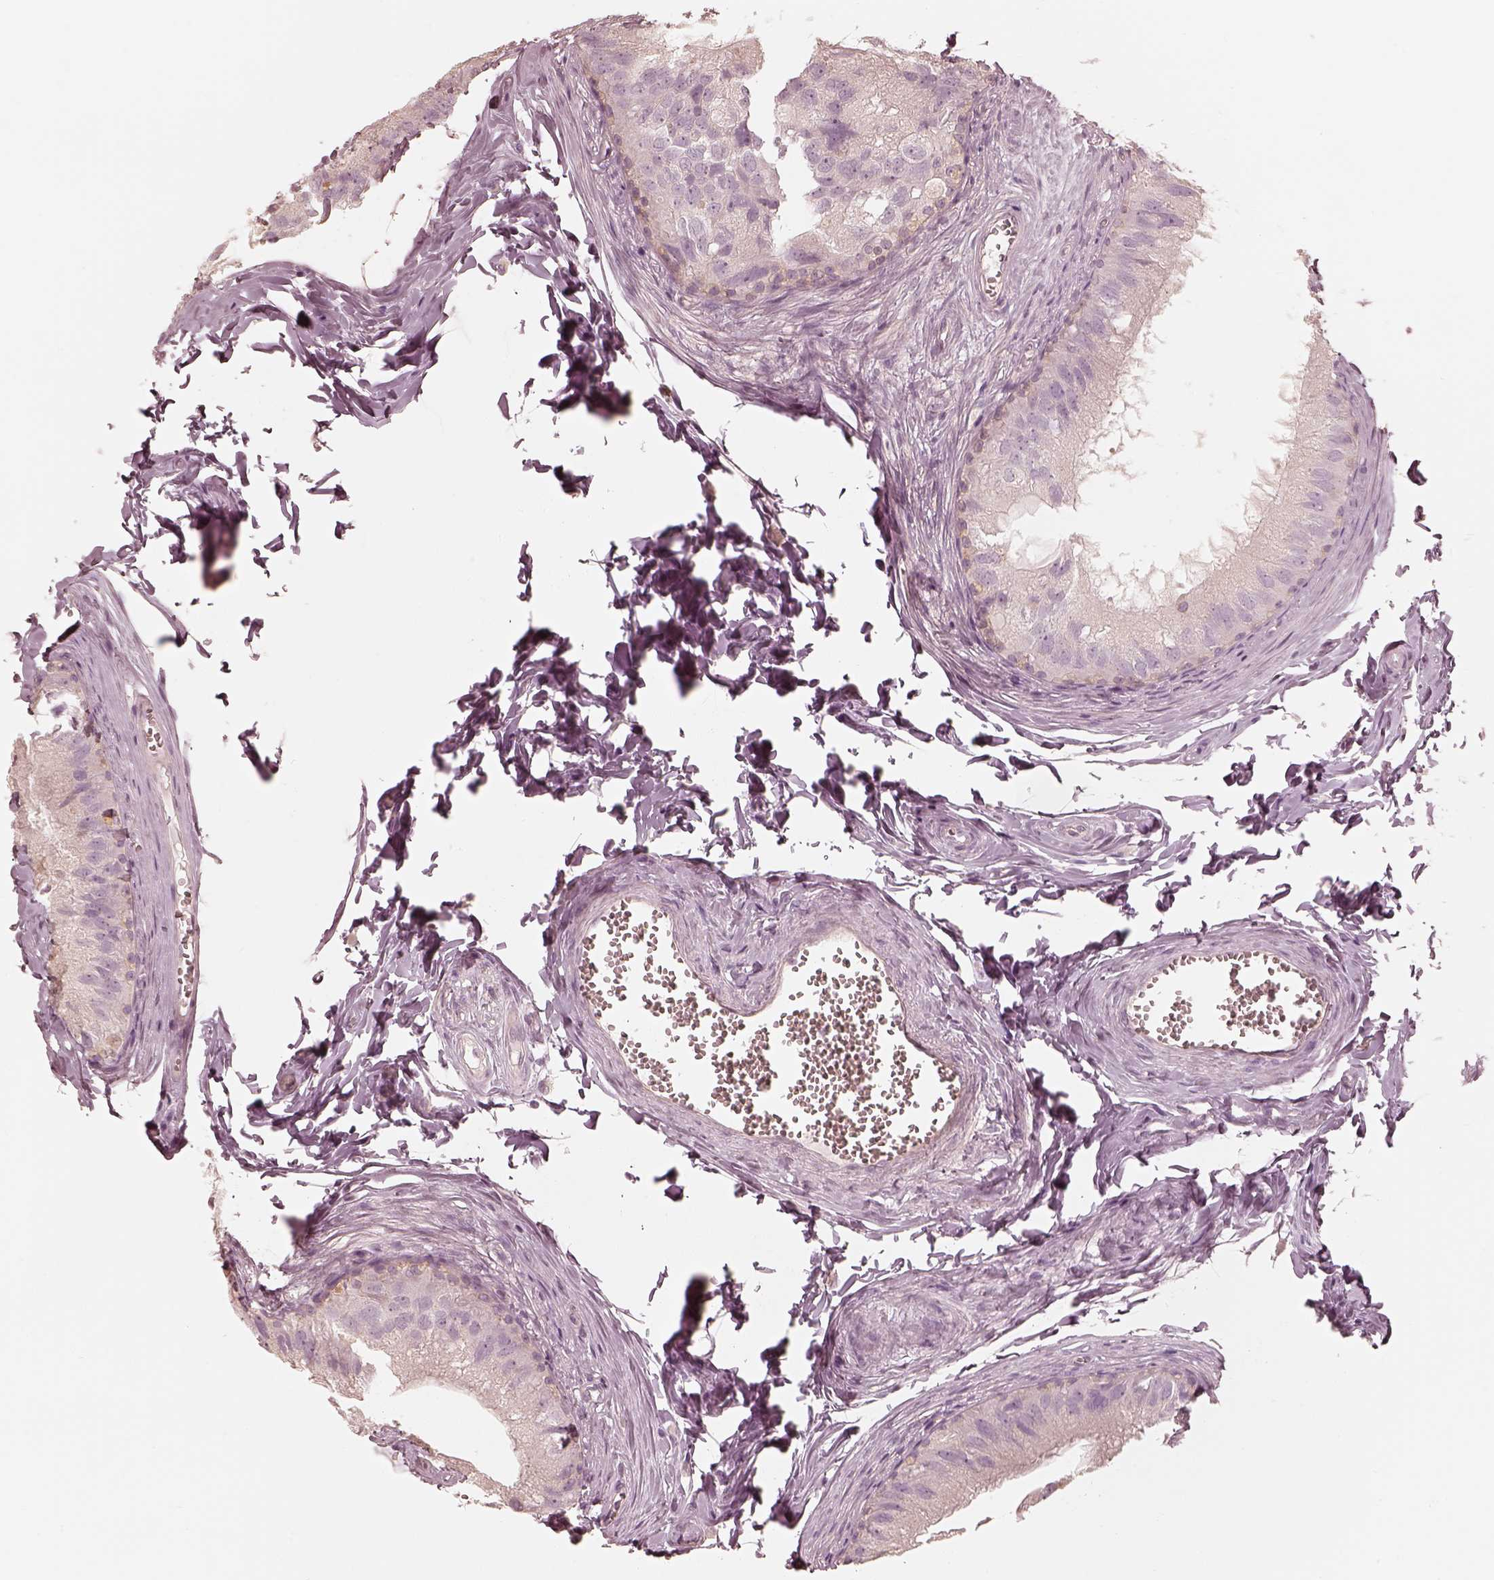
{"staining": {"intensity": "negative", "quantity": "none", "location": "none"}, "tissue": "epididymis", "cell_type": "Glandular cells", "image_type": "normal", "snomed": [{"axis": "morphology", "description": "Normal tissue, NOS"}, {"axis": "topography", "description": "Epididymis"}], "caption": "A high-resolution image shows immunohistochemistry staining of normal epididymis, which shows no significant staining in glandular cells.", "gene": "FMNL2", "patient": {"sex": "male", "age": 45}}